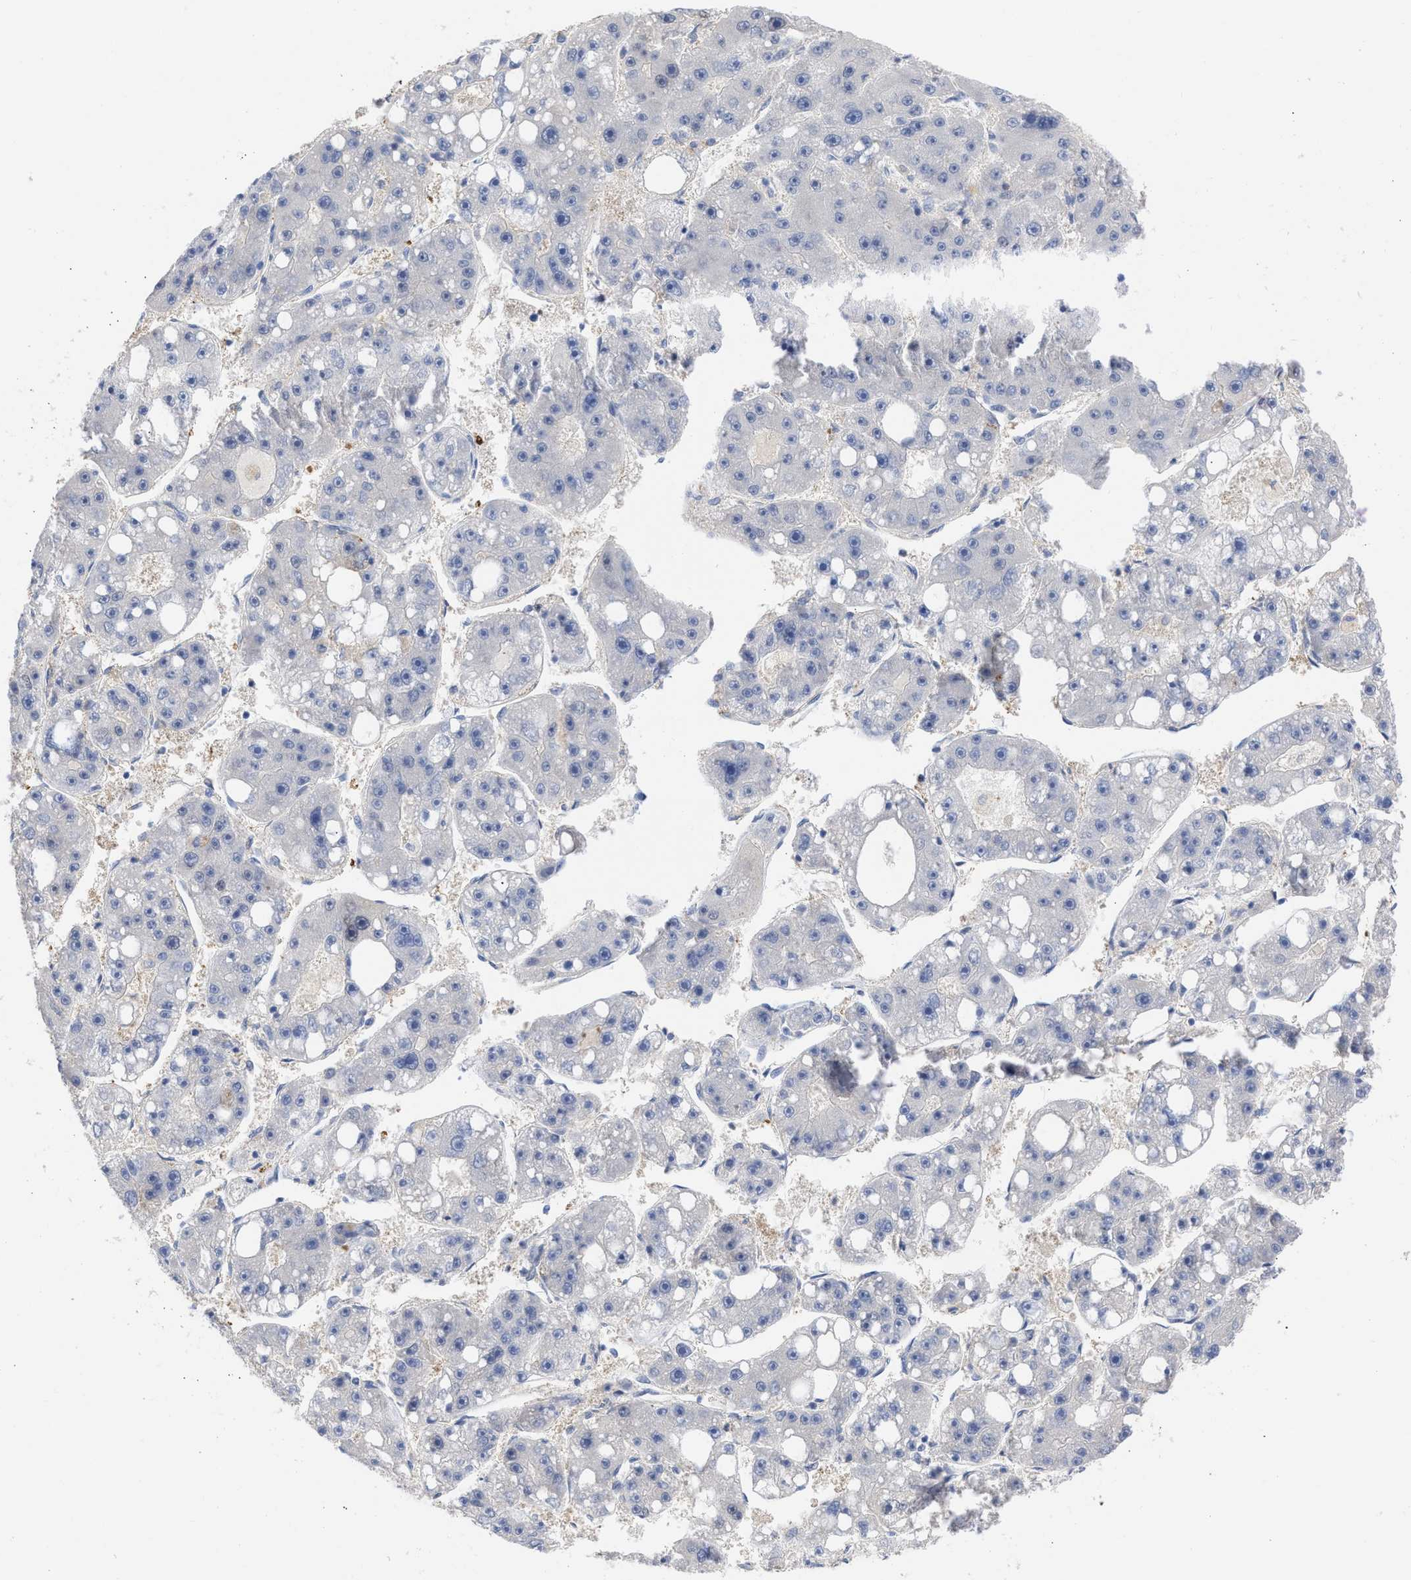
{"staining": {"intensity": "negative", "quantity": "none", "location": "none"}, "tissue": "liver cancer", "cell_type": "Tumor cells", "image_type": "cancer", "snomed": [{"axis": "morphology", "description": "Carcinoma, Hepatocellular, NOS"}, {"axis": "topography", "description": "Liver"}], "caption": "IHC photomicrograph of human liver cancer stained for a protein (brown), which reveals no positivity in tumor cells.", "gene": "THRA", "patient": {"sex": "female", "age": 61}}